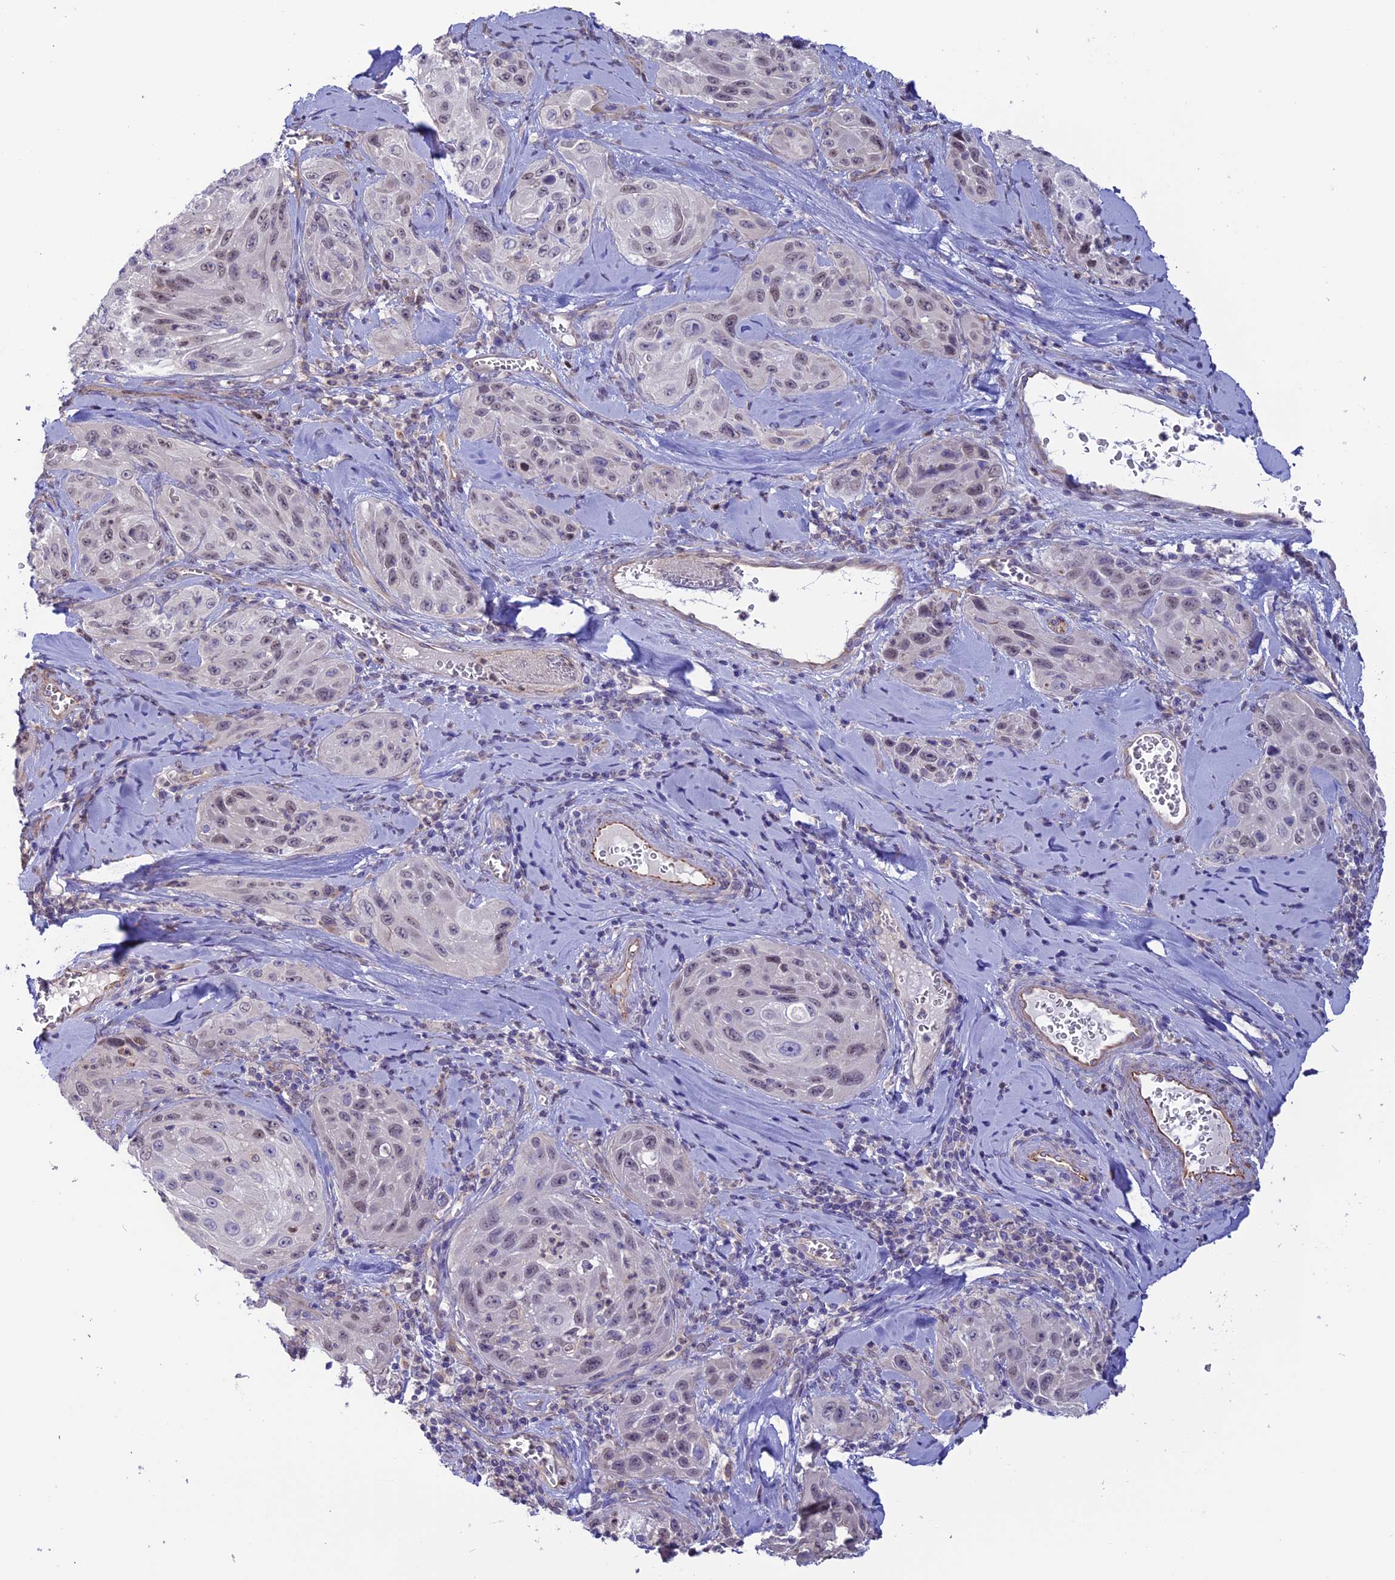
{"staining": {"intensity": "weak", "quantity": "<25%", "location": "nuclear"}, "tissue": "cervical cancer", "cell_type": "Tumor cells", "image_type": "cancer", "snomed": [{"axis": "morphology", "description": "Squamous cell carcinoma, NOS"}, {"axis": "topography", "description": "Cervix"}], "caption": "This is an immunohistochemistry (IHC) image of human cervical cancer. There is no staining in tumor cells.", "gene": "PDILT", "patient": {"sex": "female", "age": 42}}